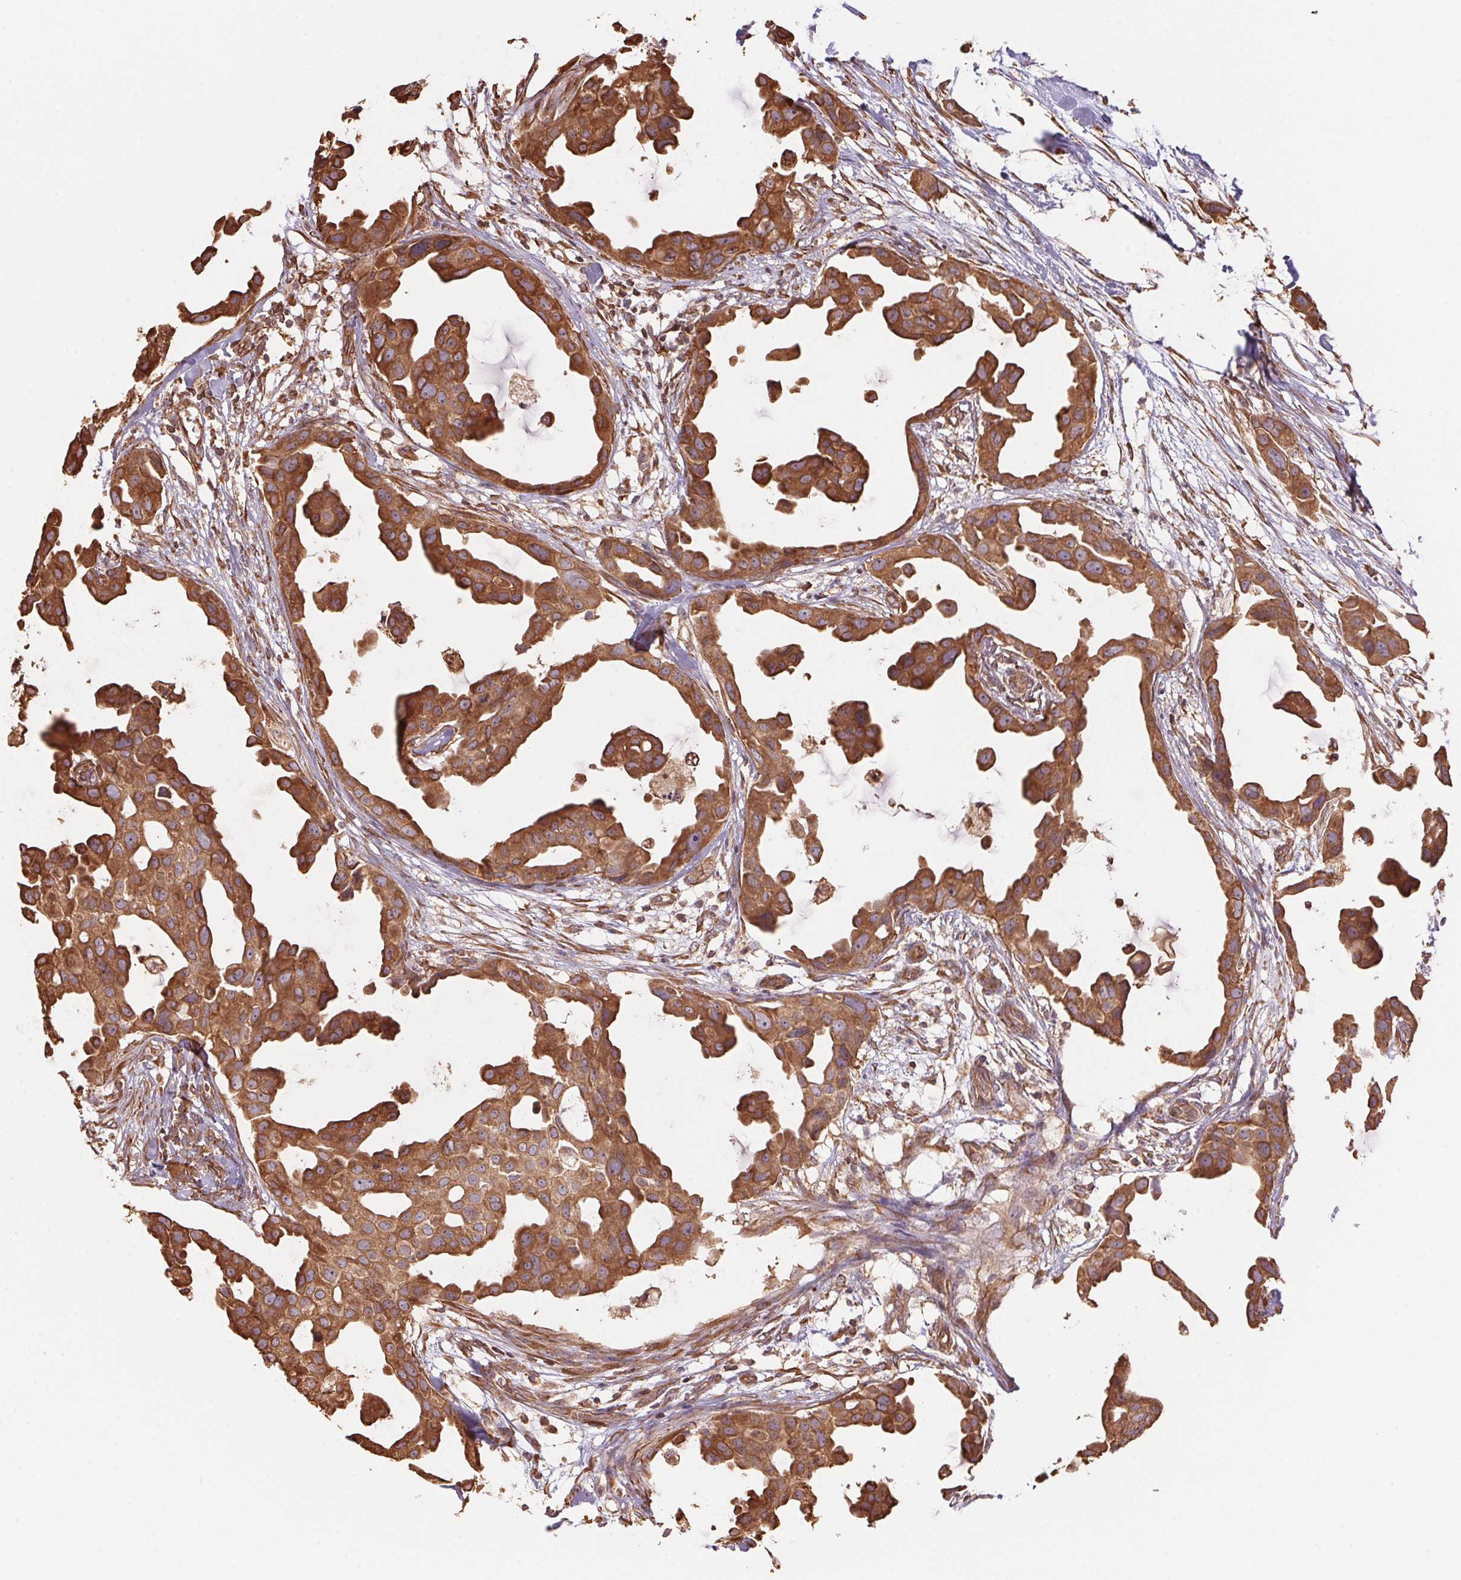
{"staining": {"intensity": "moderate", "quantity": ">75%", "location": "cytoplasmic/membranous"}, "tissue": "breast cancer", "cell_type": "Tumor cells", "image_type": "cancer", "snomed": [{"axis": "morphology", "description": "Duct carcinoma"}, {"axis": "topography", "description": "Breast"}], "caption": "Breast cancer stained for a protein (brown) exhibits moderate cytoplasmic/membranous positive positivity in about >75% of tumor cells.", "gene": "C6orf163", "patient": {"sex": "female", "age": 38}}